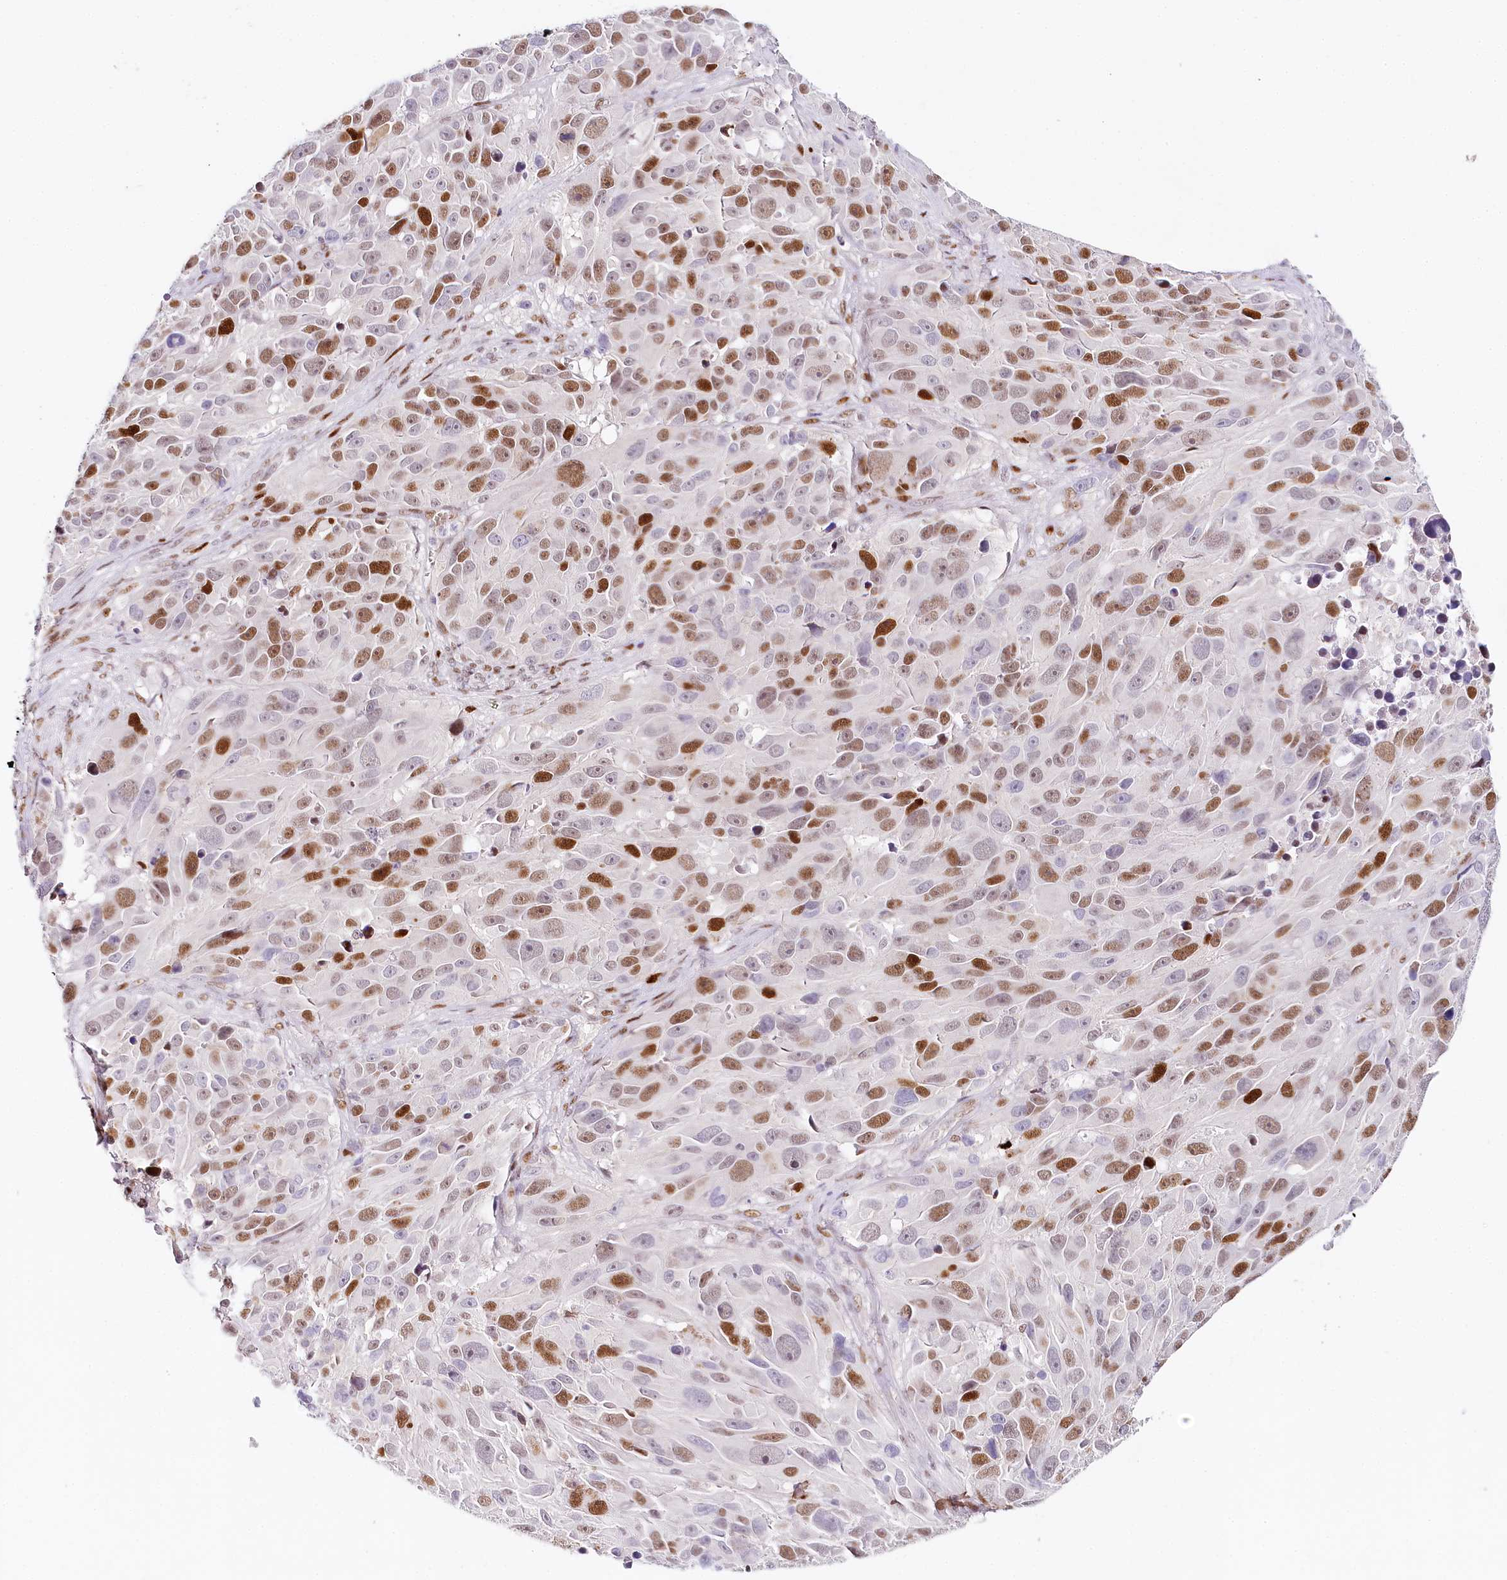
{"staining": {"intensity": "moderate", "quantity": ">75%", "location": "nuclear"}, "tissue": "melanoma", "cell_type": "Tumor cells", "image_type": "cancer", "snomed": [{"axis": "morphology", "description": "Malignant melanoma, NOS"}, {"axis": "topography", "description": "Skin"}], "caption": "A brown stain shows moderate nuclear positivity of a protein in human melanoma tumor cells. The staining was performed using DAB, with brown indicating positive protein expression. Nuclei are stained blue with hematoxylin.", "gene": "TP53", "patient": {"sex": "male", "age": 84}}